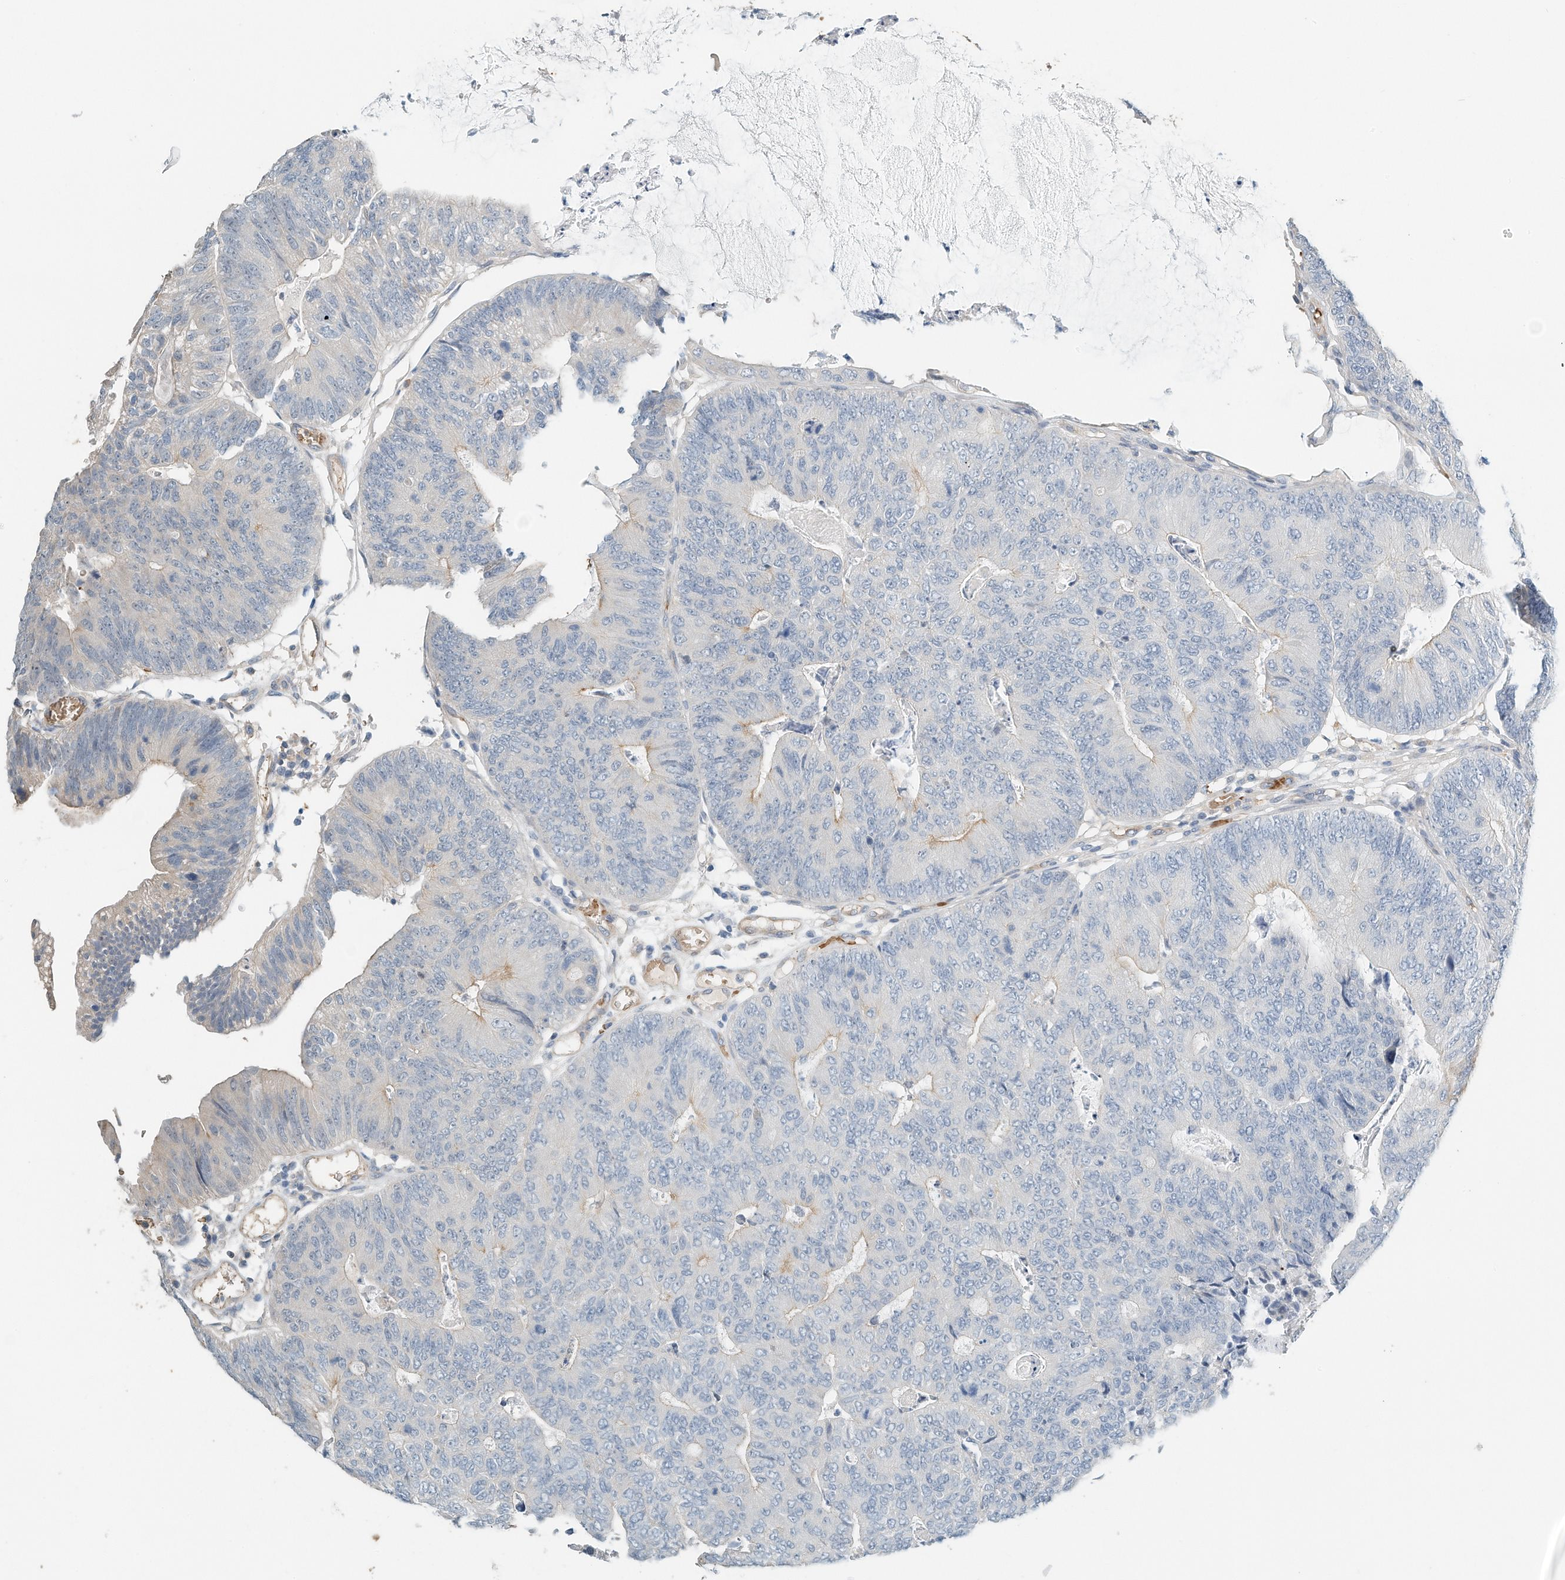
{"staining": {"intensity": "negative", "quantity": "none", "location": "none"}, "tissue": "colorectal cancer", "cell_type": "Tumor cells", "image_type": "cancer", "snomed": [{"axis": "morphology", "description": "Adenocarcinoma, NOS"}, {"axis": "topography", "description": "Colon"}], "caption": "An IHC micrograph of colorectal adenocarcinoma is shown. There is no staining in tumor cells of colorectal adenocarcinoma. The staining is performed using DAB (3,3'-diaminobenzidine) brown chromogen with nuclei counter-stained in using hematoxylin.", "gene": "RCAN3", "patient": {"sex": "female", "age": 67}}